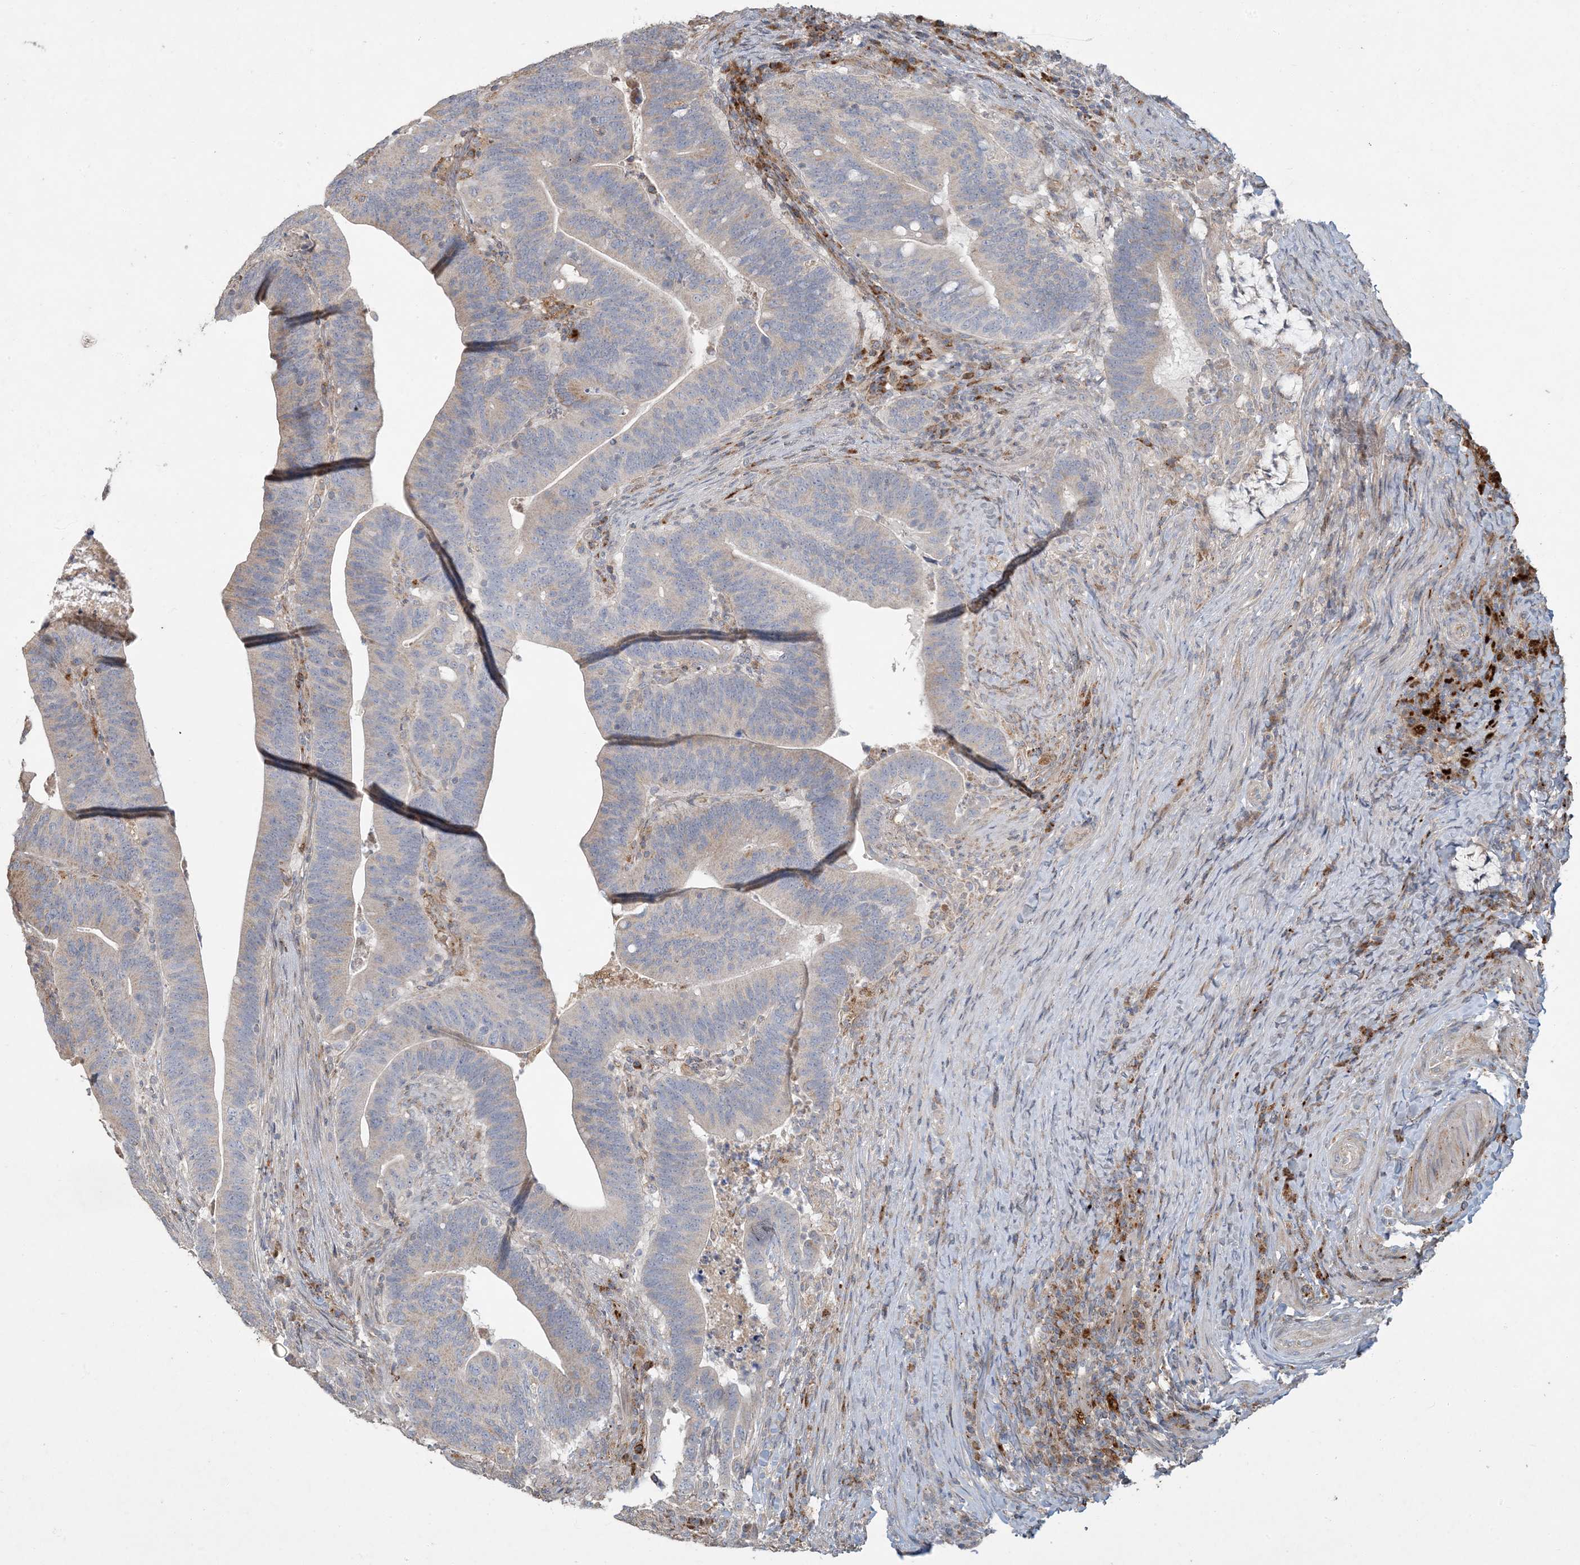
{"staining": {"intensity": "moderate", "quantity": "<25%", "location": "cytoplasmic/membranous"}, "tissue": "colorectal cancer", "cell_type": "Tumor cells", "image_type": "cancer", "snomed": [{"axis": "morphology", "description": "Adenocarcinoma, NOS"}, {"axis": "topography", "description": "Colon"}], "caption": "DAB (3,3'-diaminobenzidine) immunohistochemical staining of human colorectal cancer (adenocarcinoma) demonstrates moderate cytoplasmic/membranous protein positivity in about <25% of tumor cells.", "gene": "LTN1", "patient": {"sex": "female", "age": 66}}